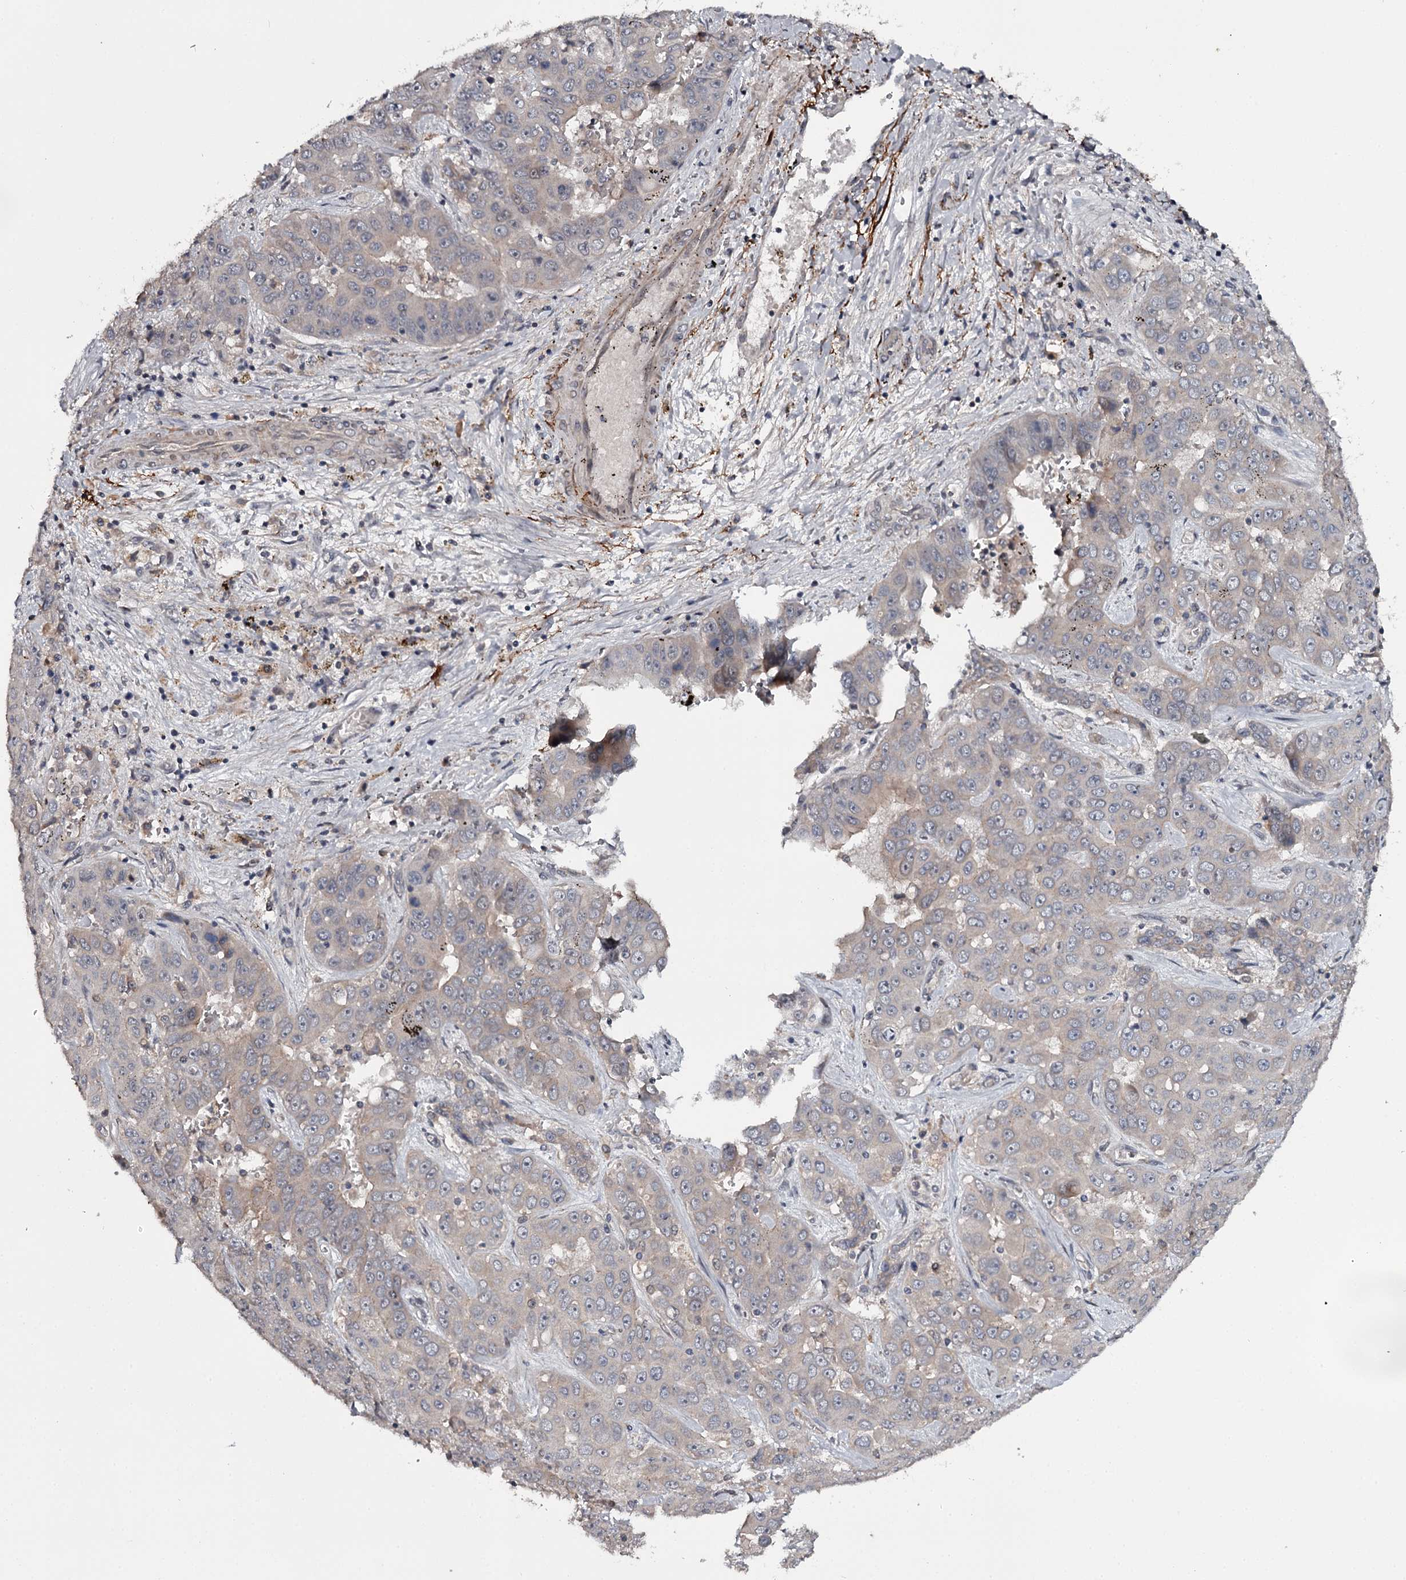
{"staining": {"intensity": "weak", "quantity": "<25%", "location": "cytoplasmic/membranous"}, "tissue": "liver cancer", "cell_type": "Tumor cells", "image_type": "cancer", "snomed": [{"axis": "morphology", "description": "Cholangiocarcinoma"}, {"axis": "topography", "description": "Liver"}], "caption": "This histopathology image is of cholangiocarcinoma (liver) stained with immunohistochemistry to label a protein in brown with the nuclei are counter-stained blue. There is no positivity in tumor cells.", "gene": "CWF19L2", "patient": {"sex": "female", "age": 52}}